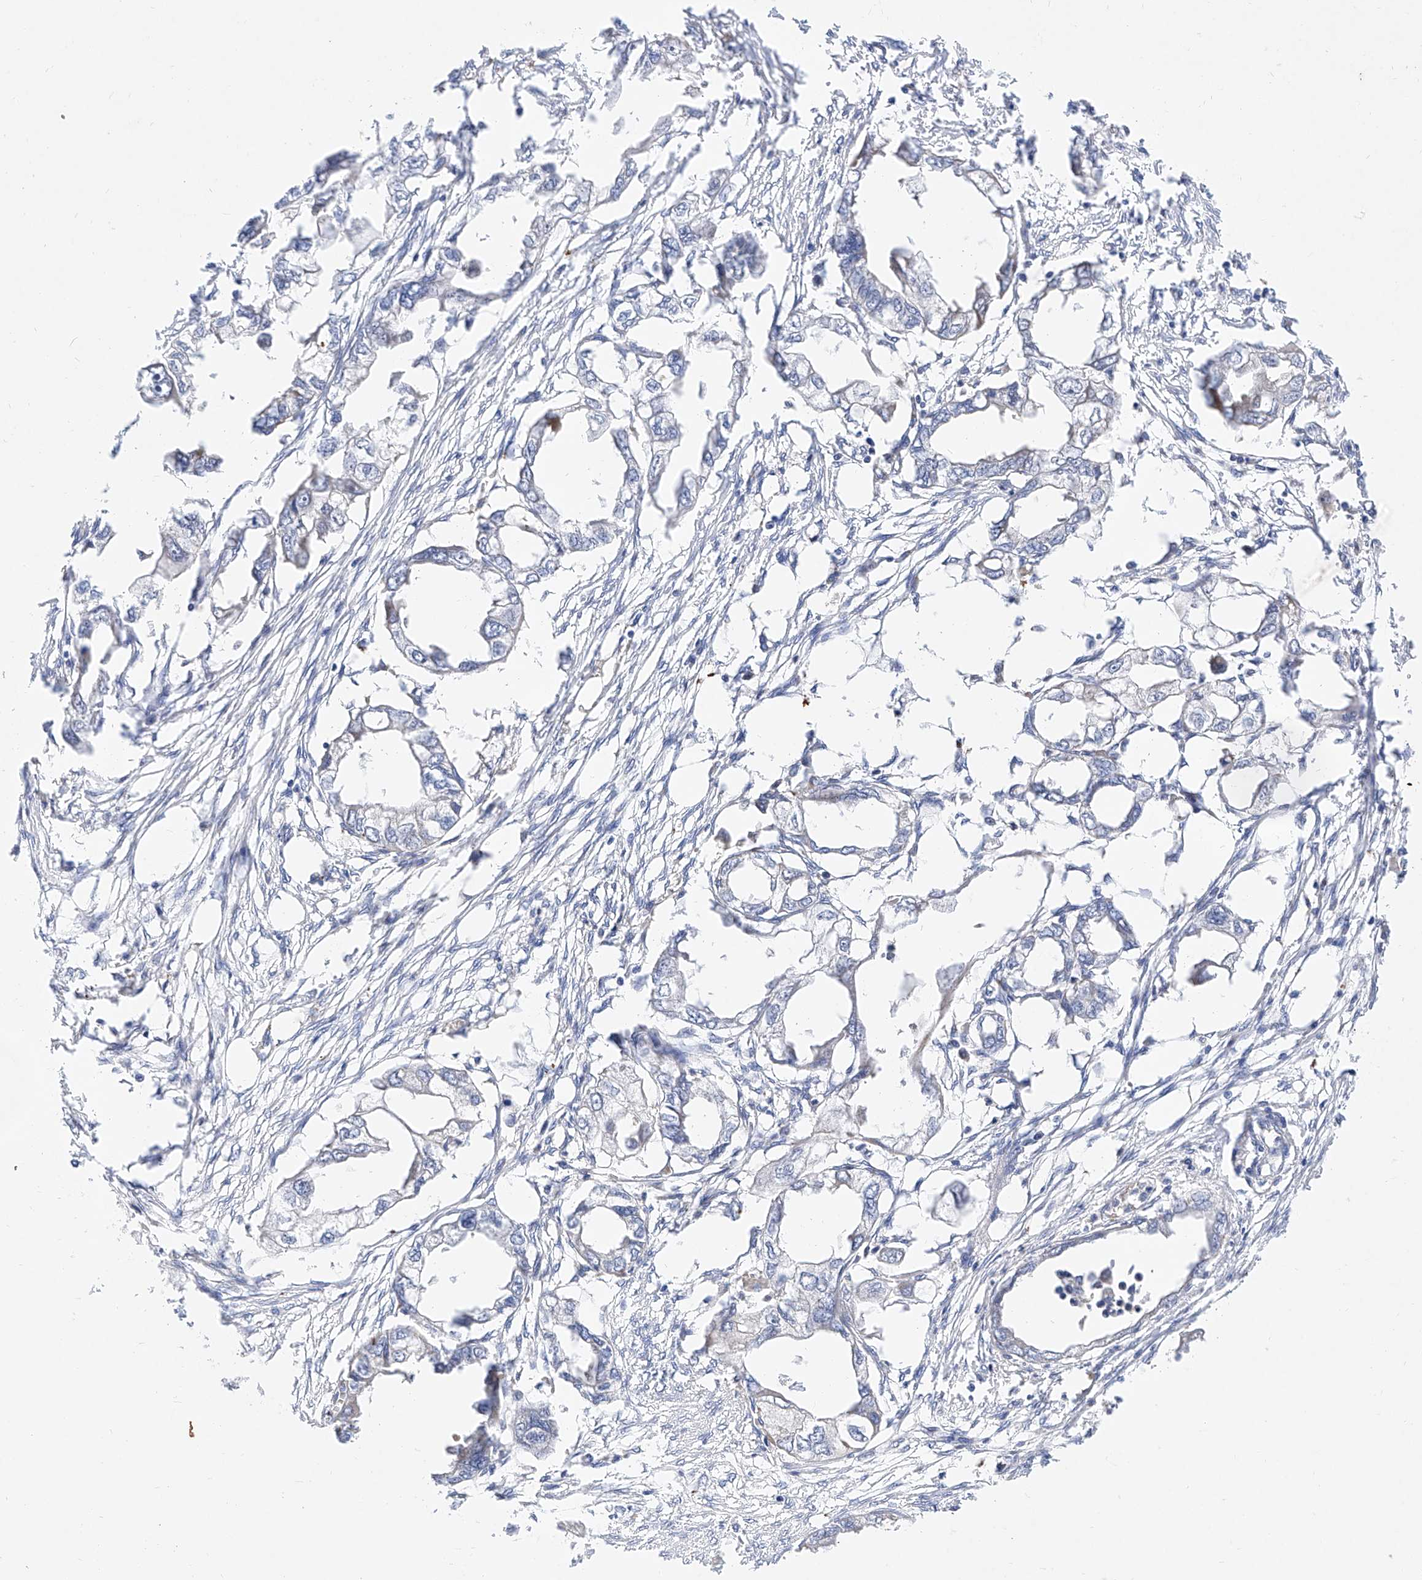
{"staining": {"intensity": "negative", "quantity": "none", "location": "none"}, "tissue": "endometrial cancer", "cell_type": "Tumor cells", "image_type": "cancer", "snomed": [{"axis": "morphology", "description": "Adenocarcinoma, NOS"}, {"axis": "morphology", "description": "Adenocarcinoma, metastatic, NOS"}, {"axis": "topography", "description": "Adipose tissue"}, {"axis": "topography", "description": "Endometrium"}], "caption": "High magnification brightfield microscopy of endometrial cancer stained with DAB (brown) and counterstained with hematoxylin (blue): tumor cells show no significant staining.", "gene": "FUCA2", "patient": {"sex": "female", "age": 67}}